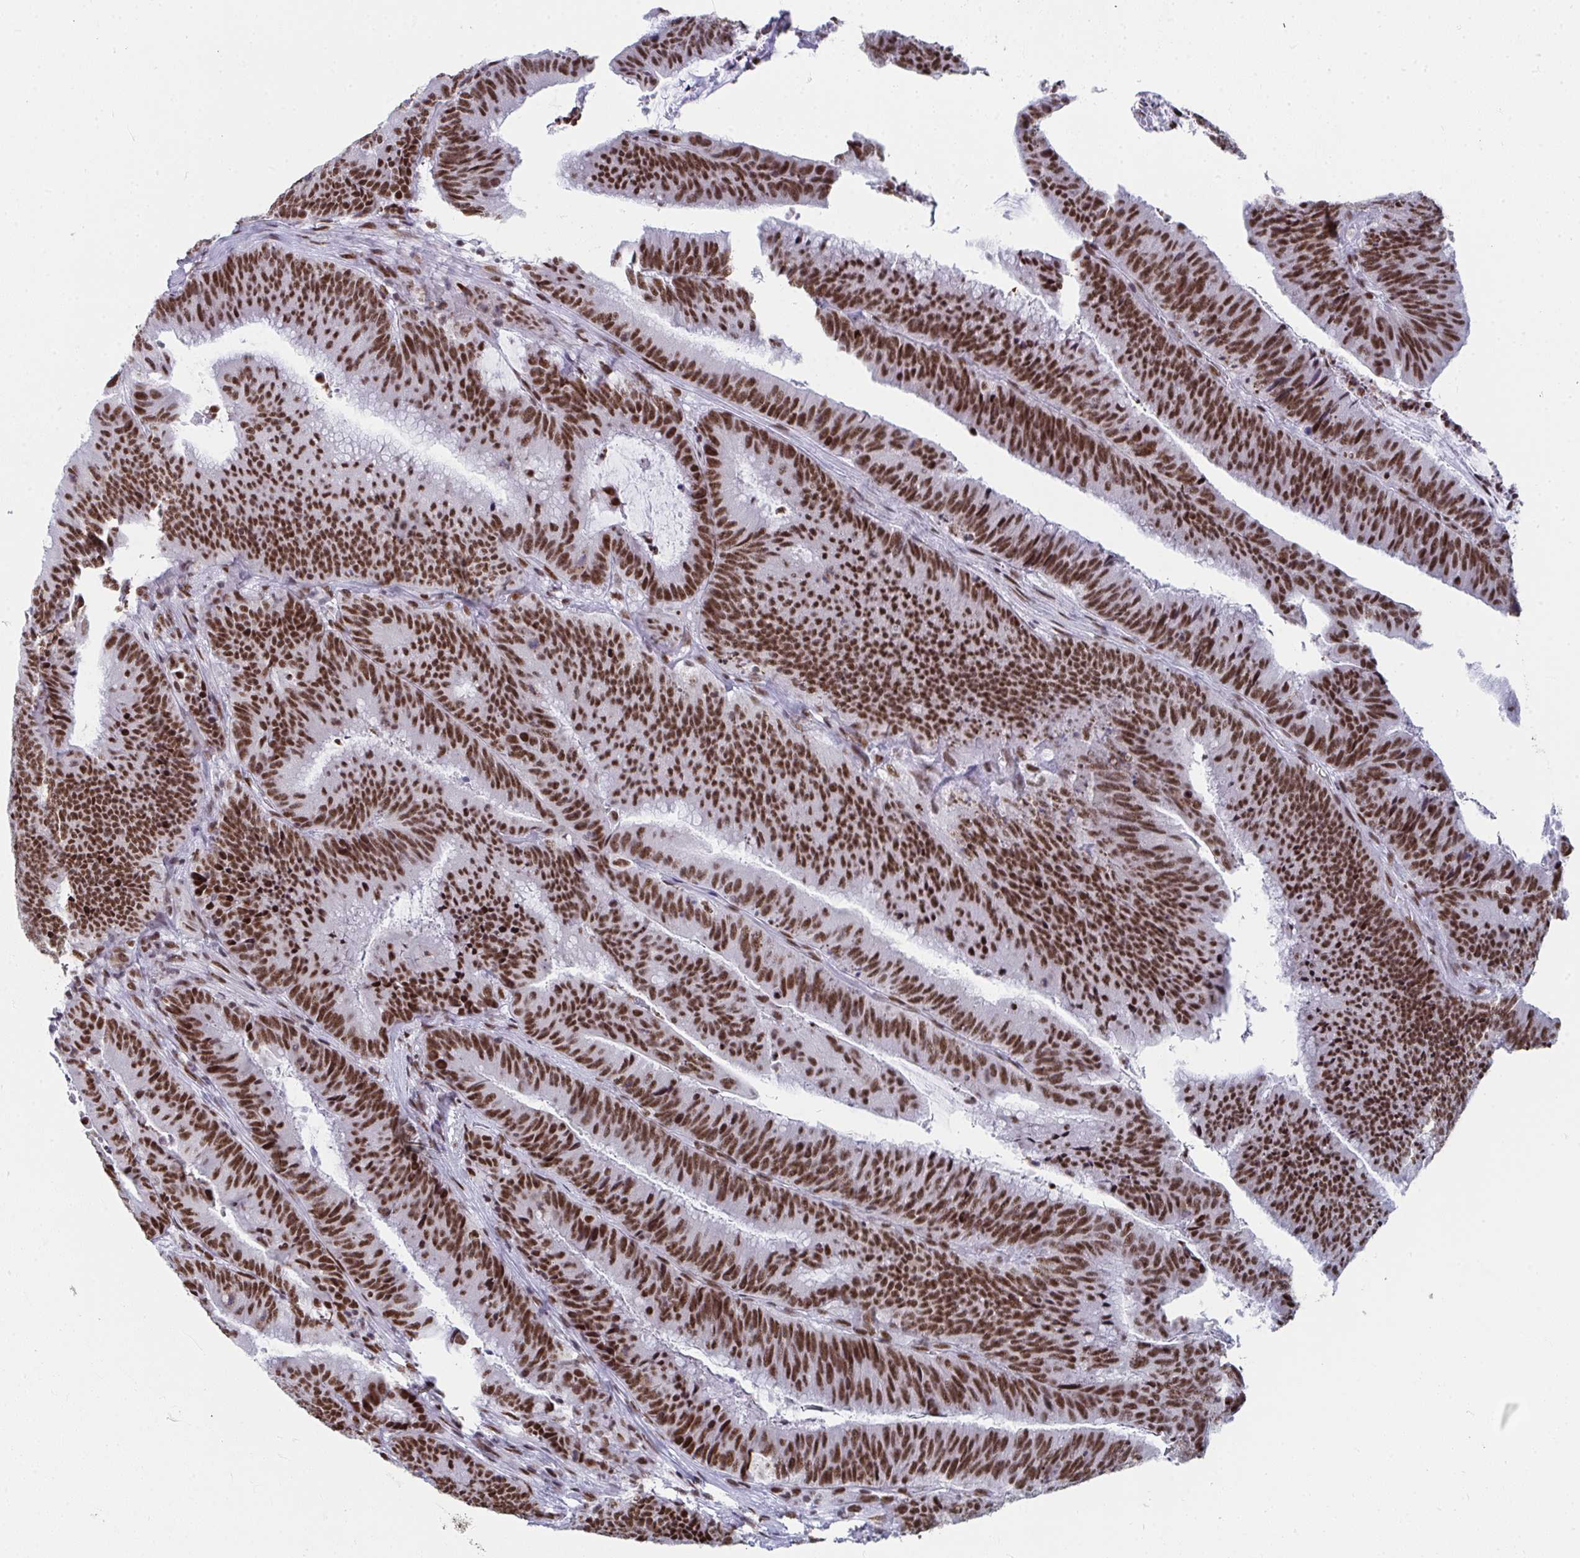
{"staining": {"intensity": "strong", "quantity": ">75%", "location": "nuclear"}, "tissue": "colorectal cancer", "cell_type": "Tumor cells", "image_type": "cancer", "snomed": [{"axis": "morphology", "description": "Adenocarcinoma, NOS"}, {"axis": "topography", "description": "Colon"}], "caption": "Immunohistochemistry (IHC) photomicrograph of neoplastic tissue: colorectal cancer (adenocarcinoma) stained using immunohistochemistry shows high levels of strong protein expression localized specifically in the nuclear of tumor cells, appearing as a nuclear brown color.", "gene": "SNRNP70", "patient": {"sex": "female", "age": 78}}